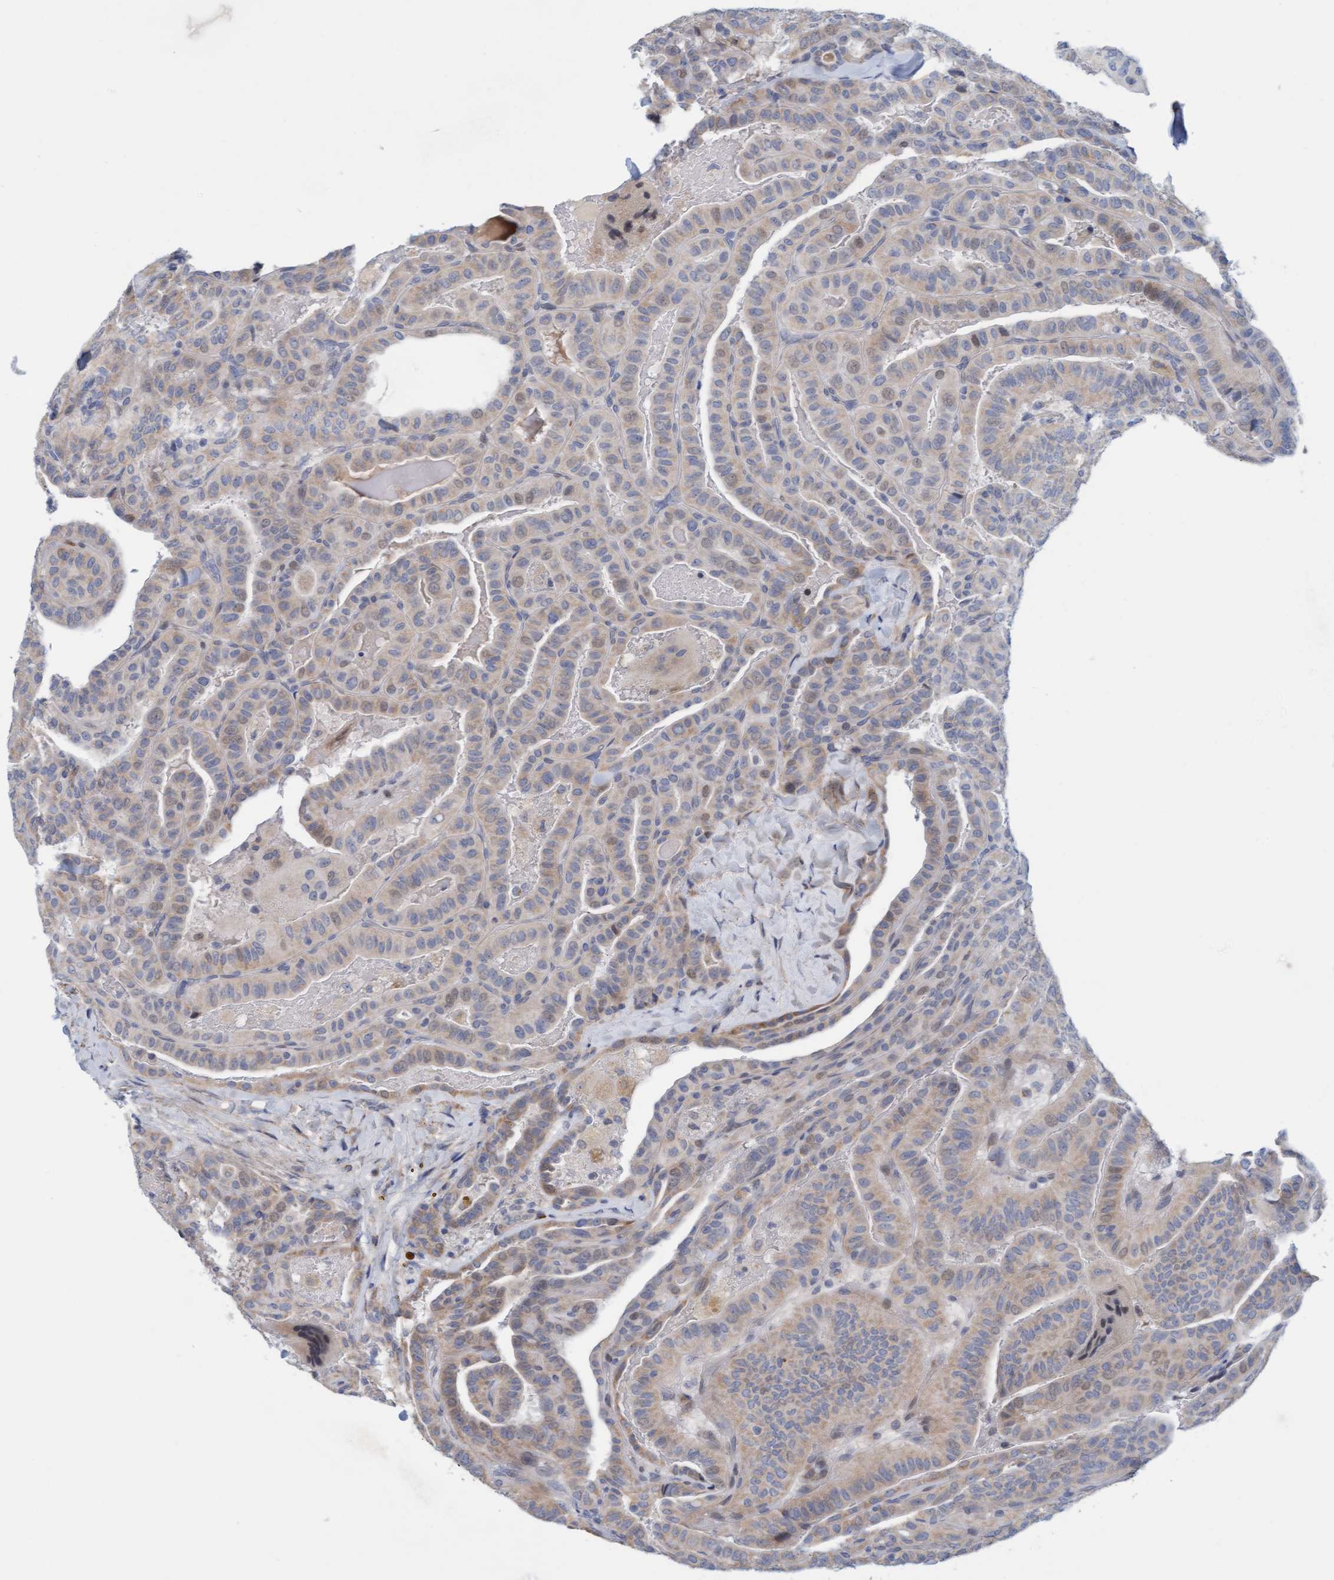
{"staining": {"intensity": "weak", "quantity": "25%-75%", "location": "cytoplasmic/membranous,nuclear"}, "tissue": "thyroid cancer", "cell_type": "Tumor cells", "image_type": "cancer", "snomed": [{"axis": "morphology", "description": "Papillary adenocarcinoma, NOS"}, {"axis": "topography", "description": "Thyroid gland"}], "caption": "Human papillary adenocarcinoma (thyroid) stained with a brown dye displays weak cytoplasmic/membranous and nuclear positive expression in about 25%-75% of tumor cells.", "gene": "ZC3H3", "patient": {"sex": "male", "age": 77}}